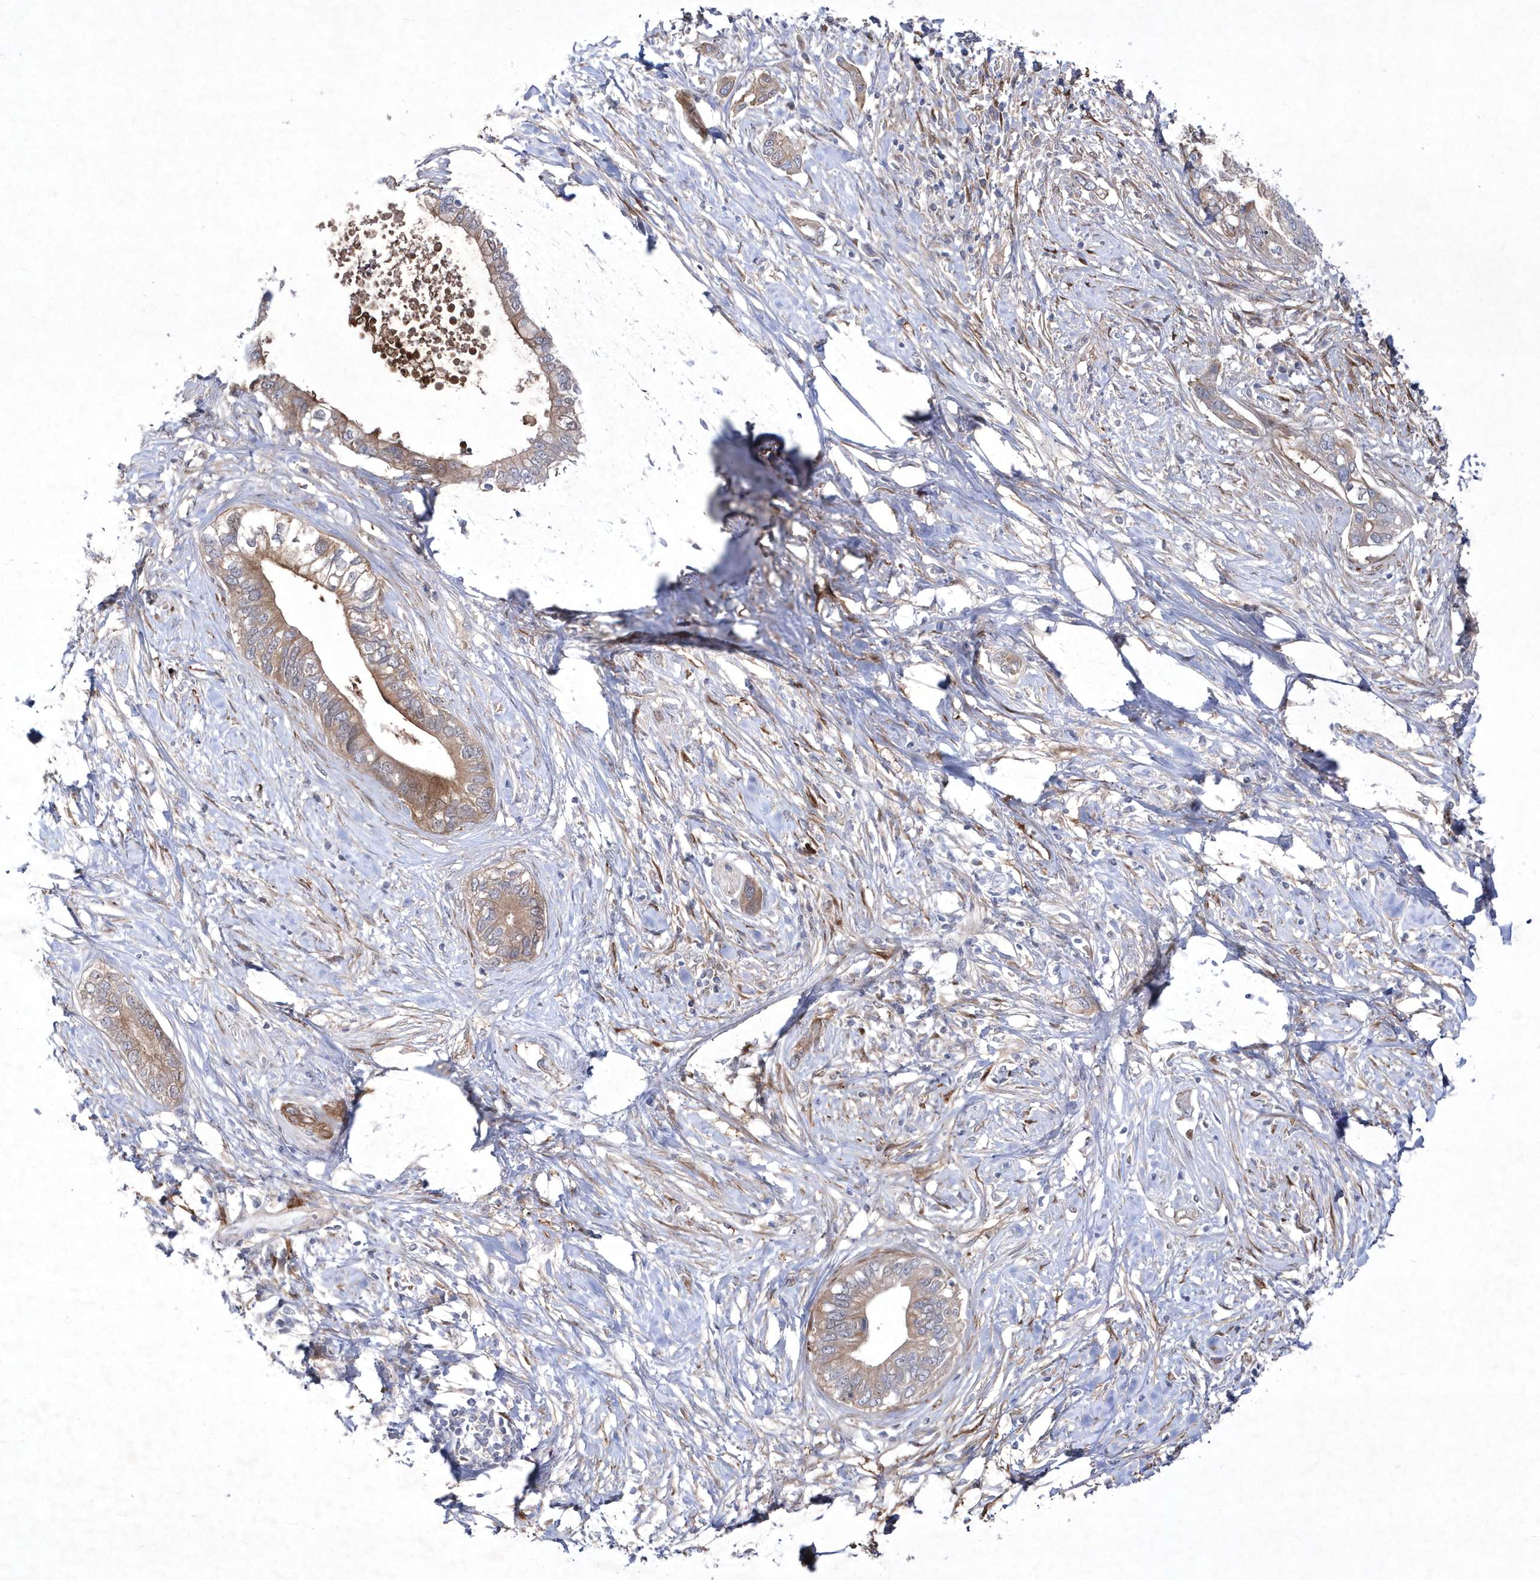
{"staining": {"intensity": "moderate", "quantity": "25%-75%", "location": "cytoplasmic/membranous"}, "tissue": "pancreatic cancer", "cell_type": "Tumor cells", "image_type": "cancer", "snomed": [{"axis": "morphology", "description": "Normal tissue, NOS"}, {"axis": "morphology", "description": "Adenocarcinoma, NOS"}, {"axis": "topography", "description": "Pancreas"}, {"axis": "topography", "description": "Peripheral nerve tissue"}], "caption": "High-power microscopy captured an immunohistochemistry (IHC) micrograph of pancreatic adenocarcinoma, revealing moderate cytoplasmic/membranous expression in approximately 25%-75% of tumor cells.", "gene": "DSPP", "patient": {"sex": "male", "age": 59}}